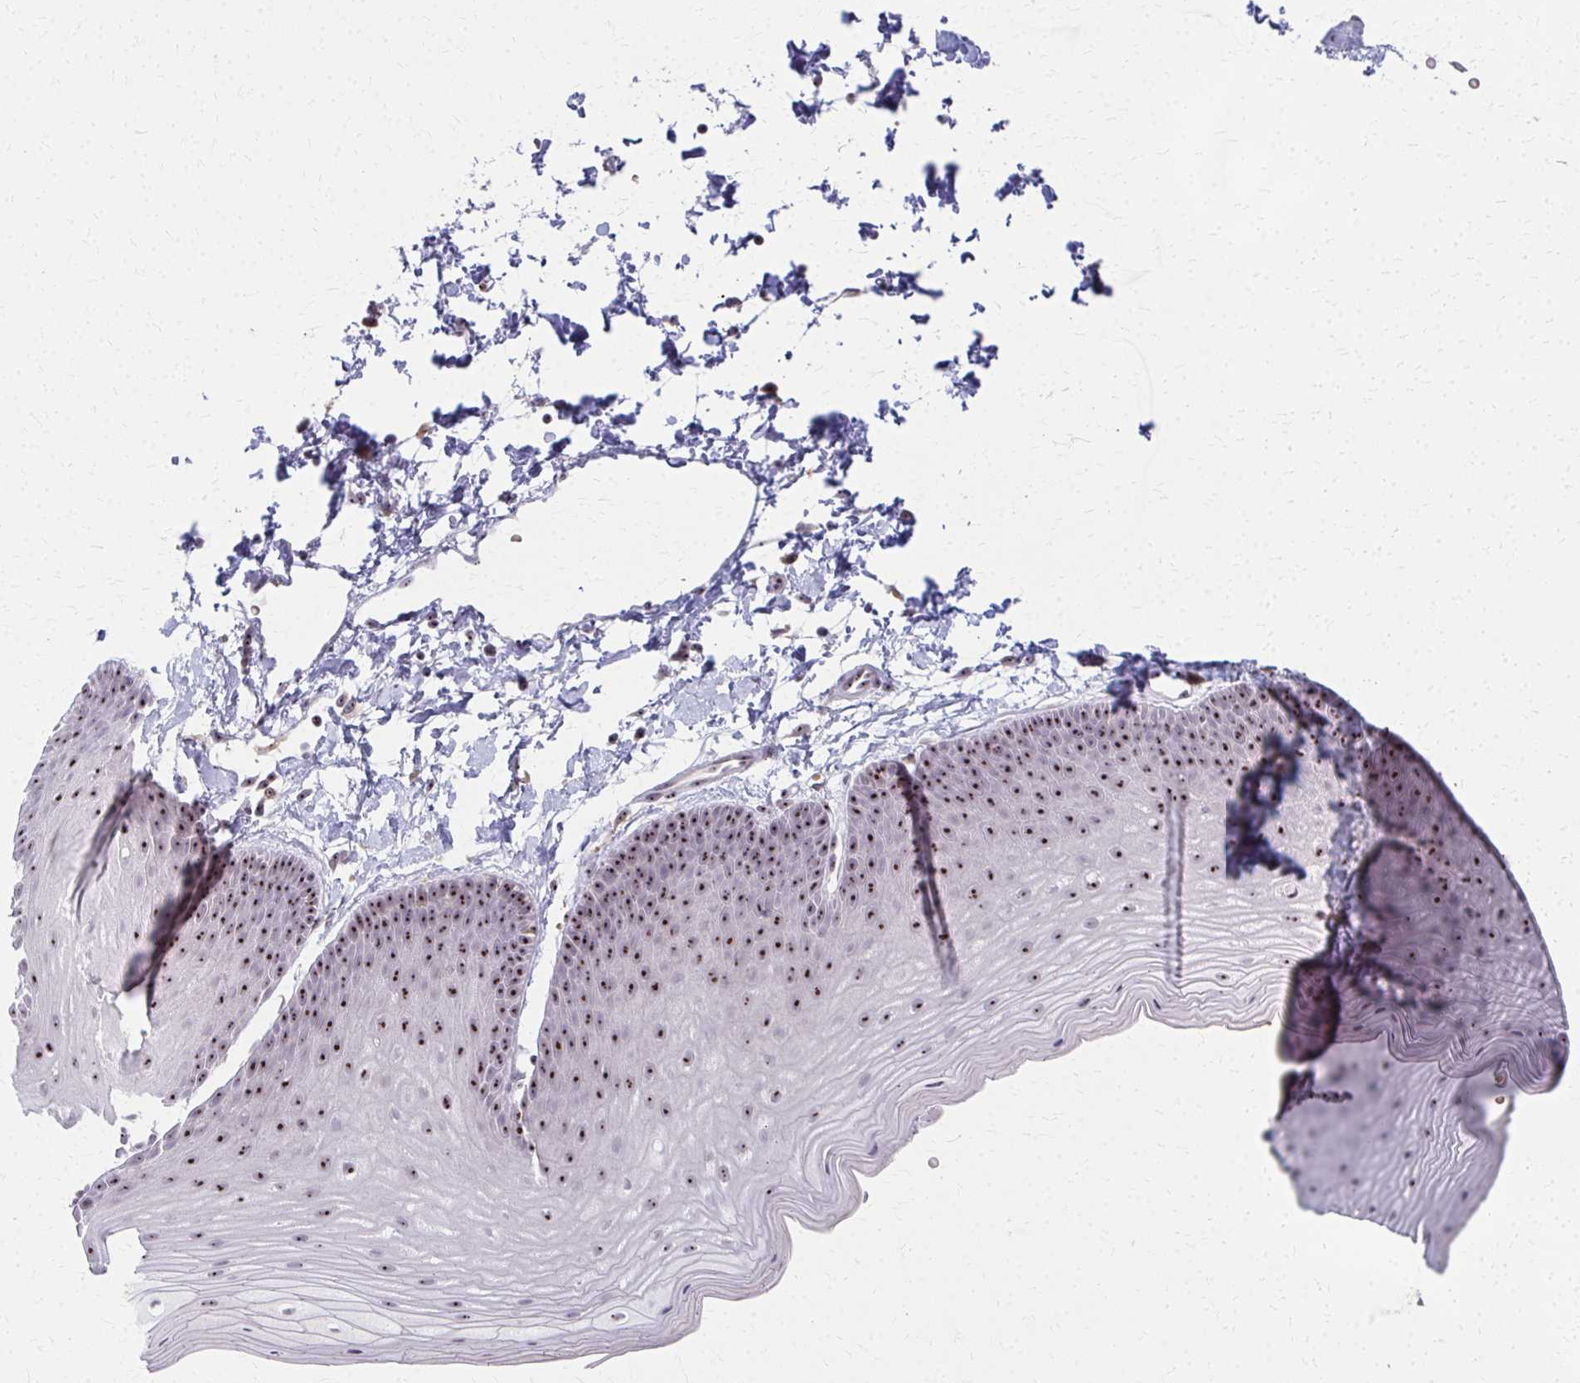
{"staining": {"intensity": "moderate", "quantity": ">75%", "location": "nuclear"}, "tissue": "skin", "cell_type": "Epidermal cells", "image_type": "normal", "snomed": [{"axis": "morphology", "description": "Normal tissue, NOS"}, {"axis": "topography", "description": "Anal"}], "caption": "Protein staining by IHC demonstrates moderate nuclear positivity in approximately >75% of epidermal cells in unremarkable skin. (brown staining indicates protein expression, while blue staining denotes nuclei).", "gene": "NUDT16", "patient": {"sex": "male", "age": 53}}